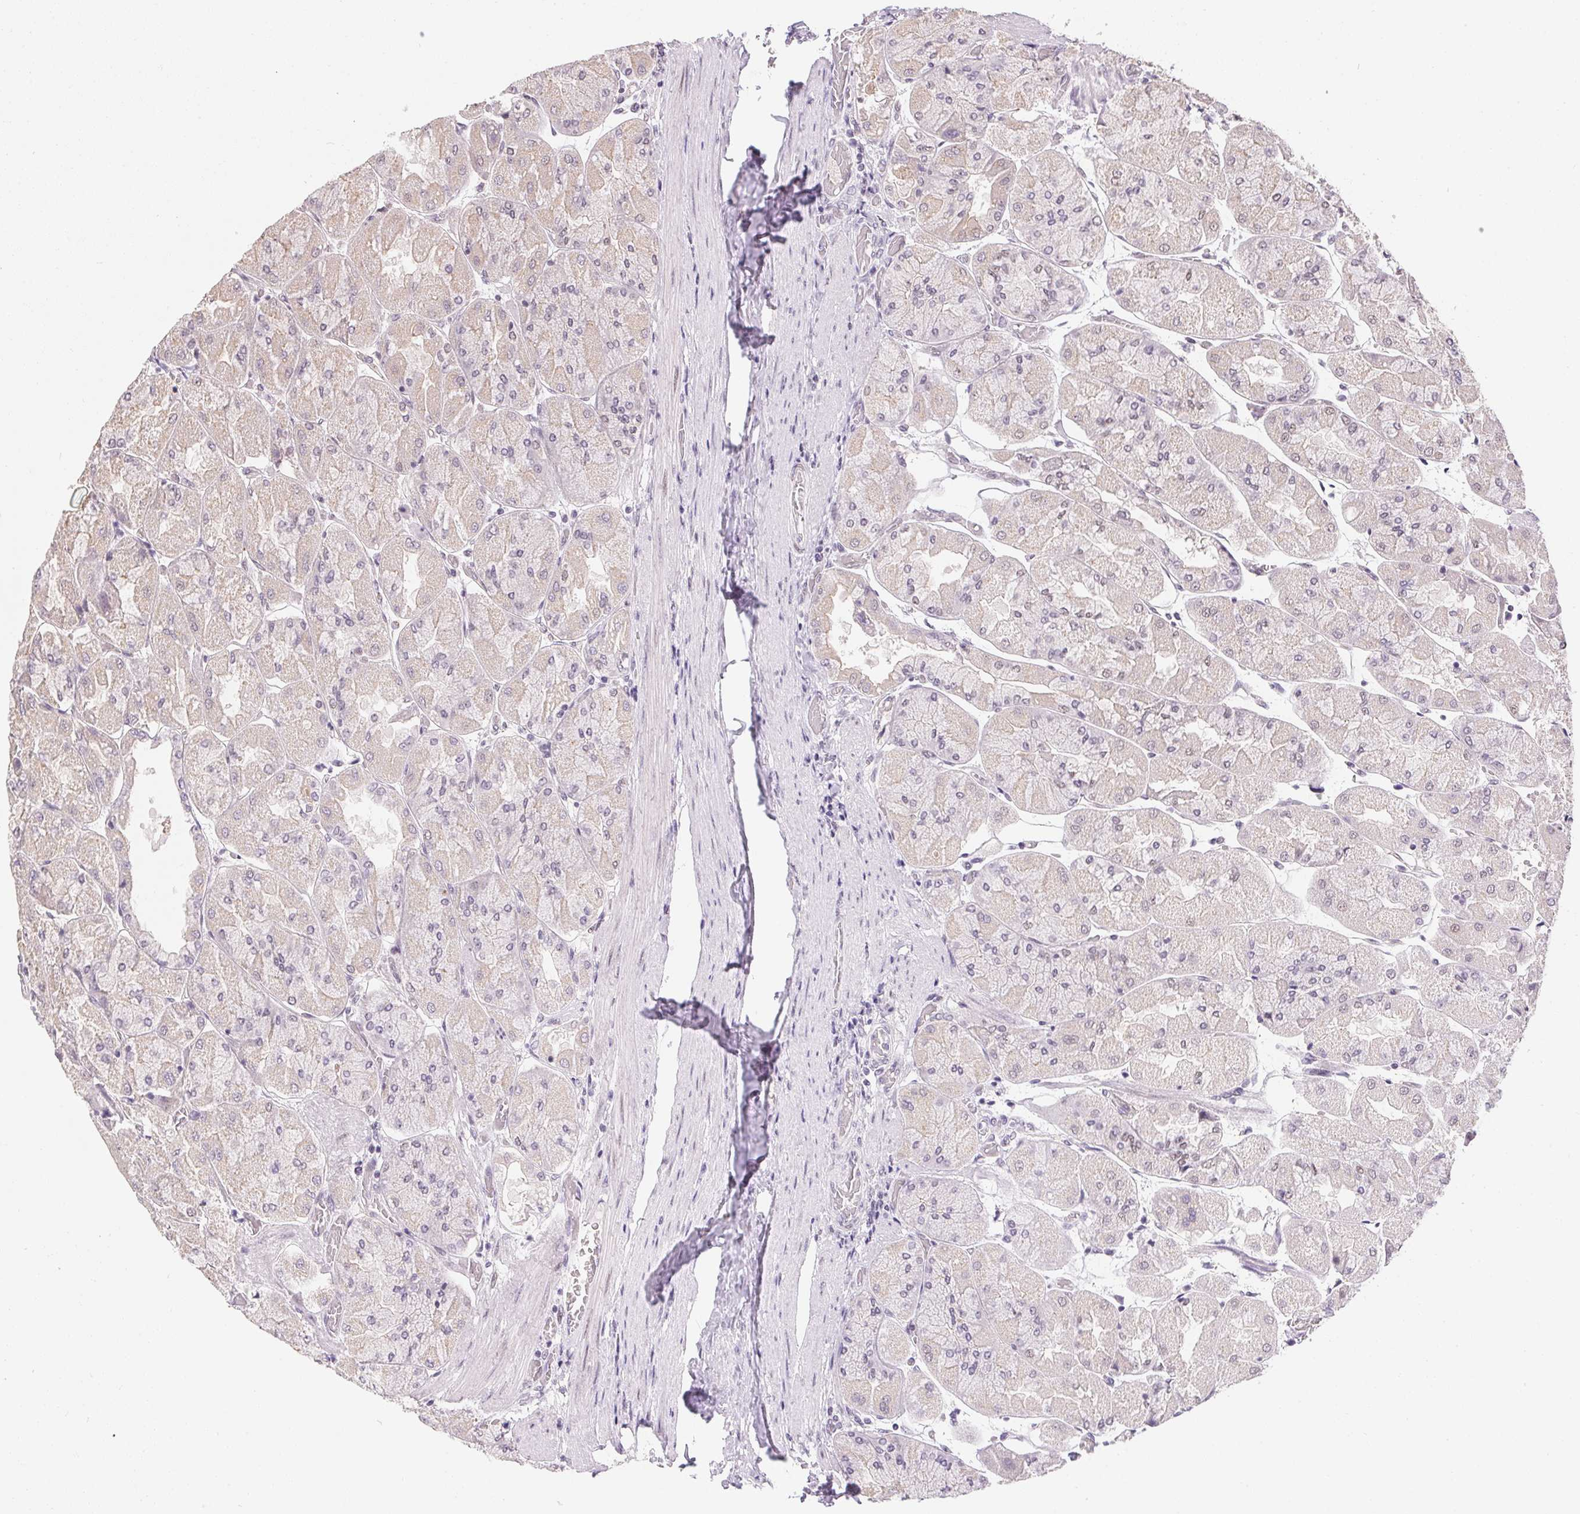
{"staining": {"intensity": "weak", "quantity": "<25%", "location": "cytoplasmic/membranous,nuclear"}, "tissue": "stomach", "cell_type": "Glandular cells", "image_type": "normal", "snomed": [{"axis": "morphology", "description": "Normal tissue, NOS"}, {"axis": "topography", "description": "Stomach"}], "caption": "Stomach was stained to show a protein in brown. There is no significant staining in glandular cells. (Brightfield microscopy of DAB (3,3'-diaminobenzidine) immunohistochemistry (IHC) at high magnification).", "gene": "KDM4D", "patient": {"sex": "female", "age": 61}}